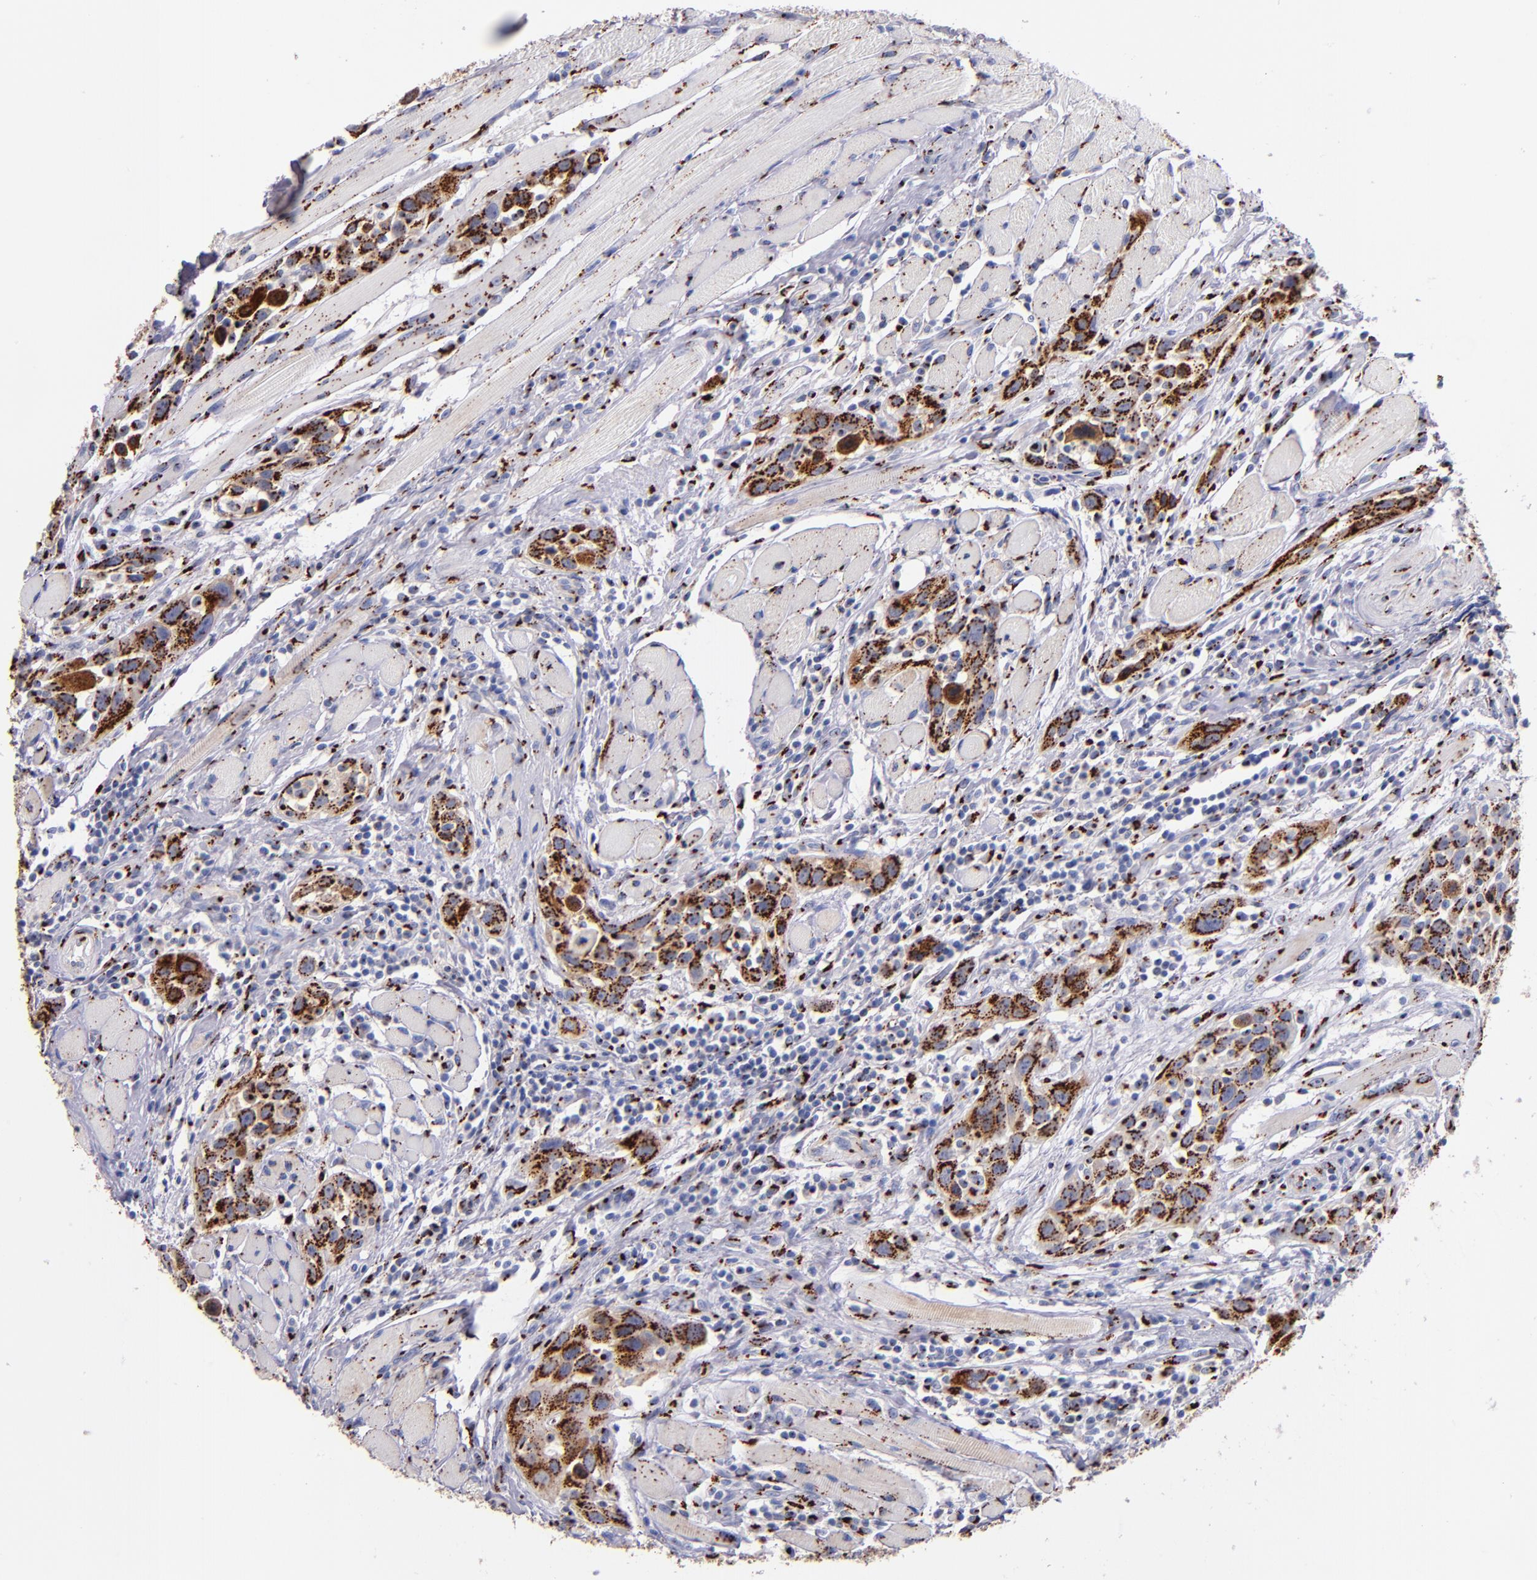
{"staining": {"intensity": "moderate", "quantity": ">75%", "location": "cytoplasmic/membranous"}, "tissue": "head and neck cancer", "cell_type": "Tumor cells", "image_type": "cancer", "snomed": [{"axis": "morphology", "description": "Squamous cell carcinoma, NOS"}, {"axis": "topography", "description": "Oral tissue"}, {"axis": "topography", "description": "Head-Neck"}], "caption": "The photomicrograph reveals staining of head and neck cancer (squamous cell carcinoma), revealing moderate cytoplasmic/membranous protein positivity (brown color) within tumor cells. Using DAB (brown) and hematoxylin (blue) stains, captured at high magnification using brightfield microscopy.", "gene": "GOLIM4", "patient": {"sex": "female", "age": 50}}